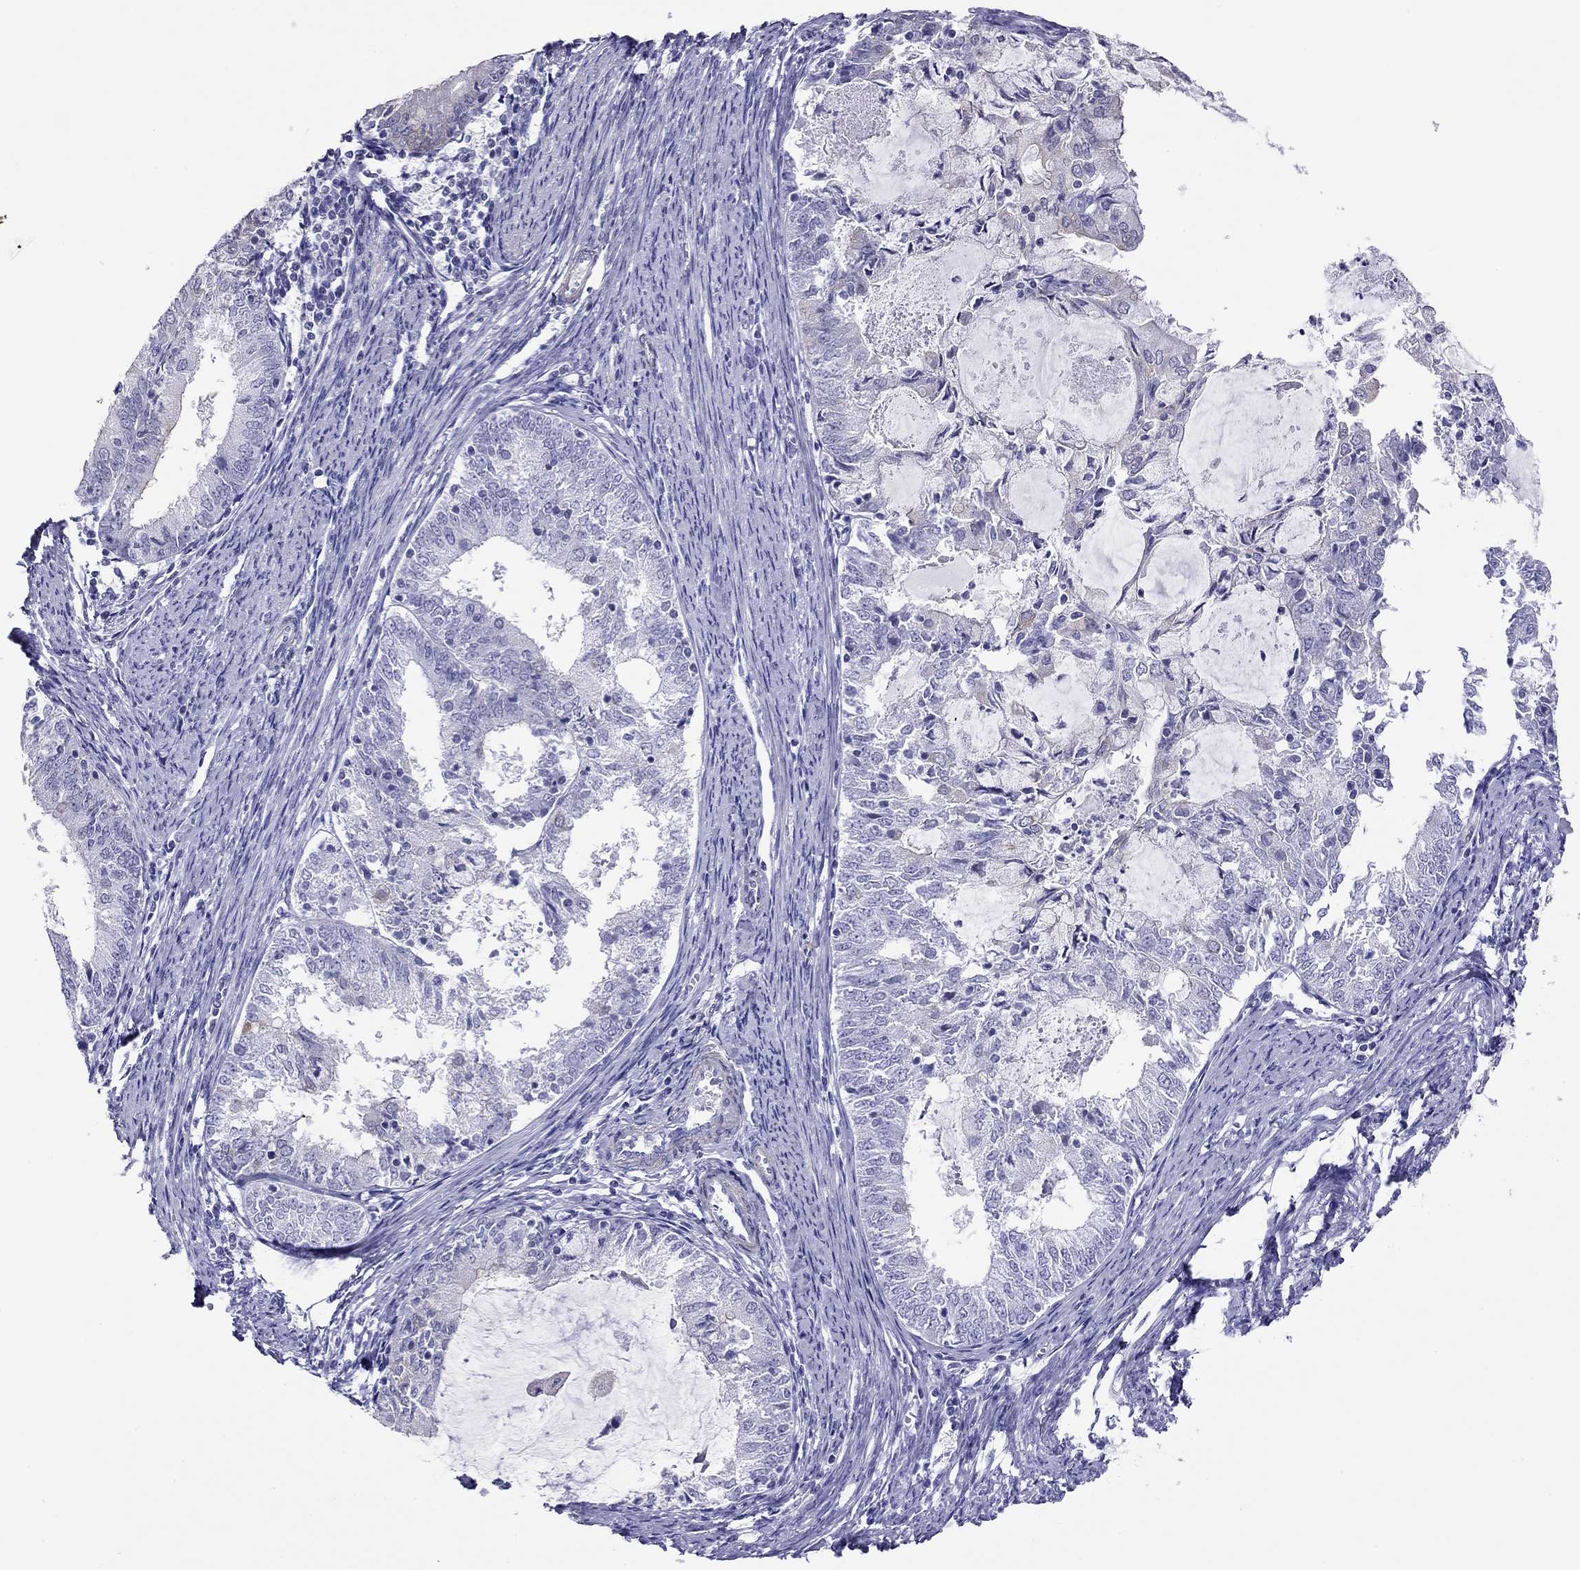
{"staining": {"intensity": "negative", "quantity": "none", "location": "none"}, "tissue": "endometrial cancer", "cell_type": "Tumor cells", "image_type": "cancer", "snomed": [{"axis": "morphology", "description": "Adenocarcinoma, NOS"}, {"axis": "topography", "description": "Endometrium"}], "caption": "DAB immunohistochemical staining of endometrial cancer (adenocarcinoma) shows no significant expression in tumor cells.", "gene": "MYMX", "patient": {"sex": "female", "age": 57}}